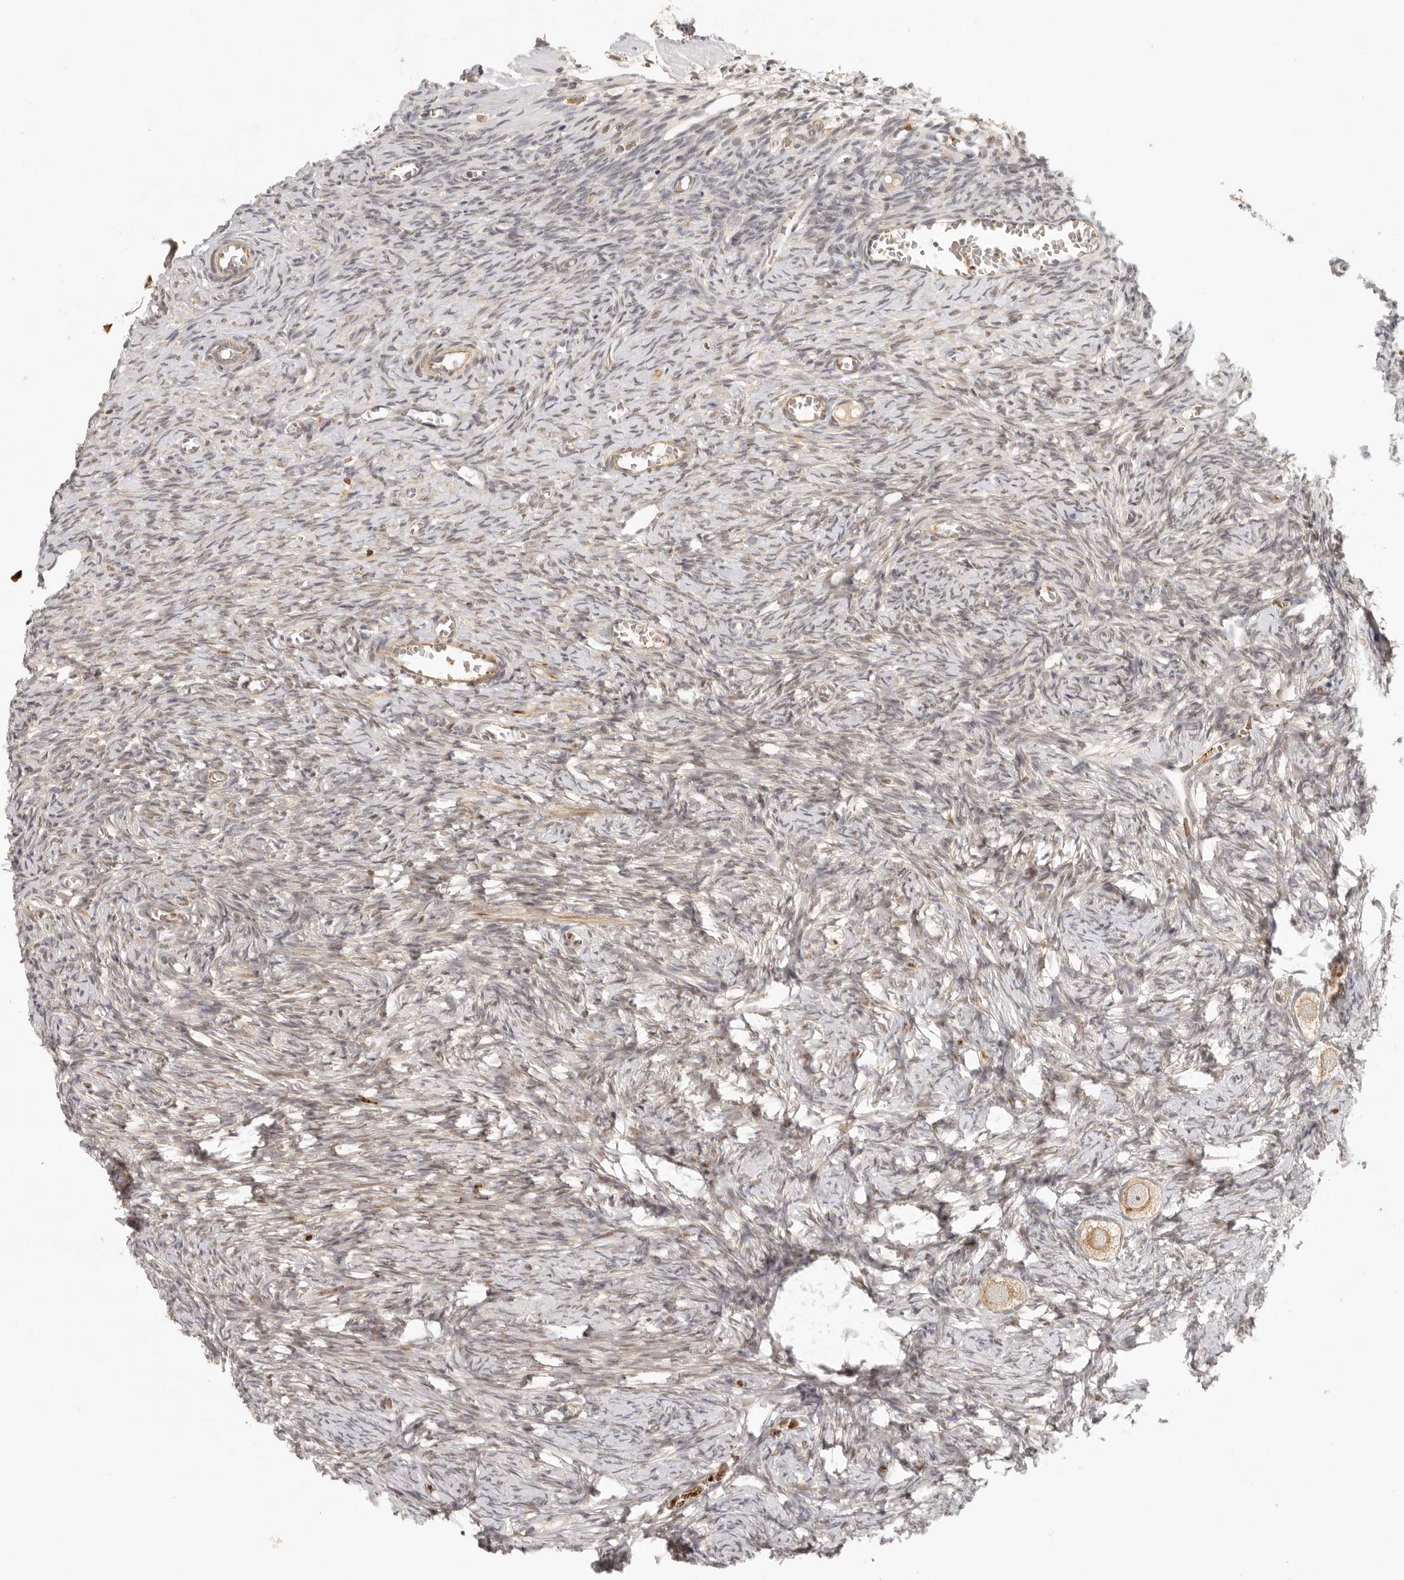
{"staining": {"intensity": "moderate", "quantity": ">75%", "location": "cytoplasmic/membranous"}, "tissue": "ovary", "cell_type": "Follicle cells", "image_type": "normal", "snomed": [{"axis": "morphology", "description": "Normal tissue, NOS"}, {"axis": "topography", "description": "Ovary"}], "caption": "This histopathology image exhibits immunohistochemistry (IHC) staining of normal ovary, with medium moderate cytoplasmic/membranous expression in approximately >75% of follicle cells.", "gene": "AHDC1", "patient": {"sex": "female", "age": 27}}